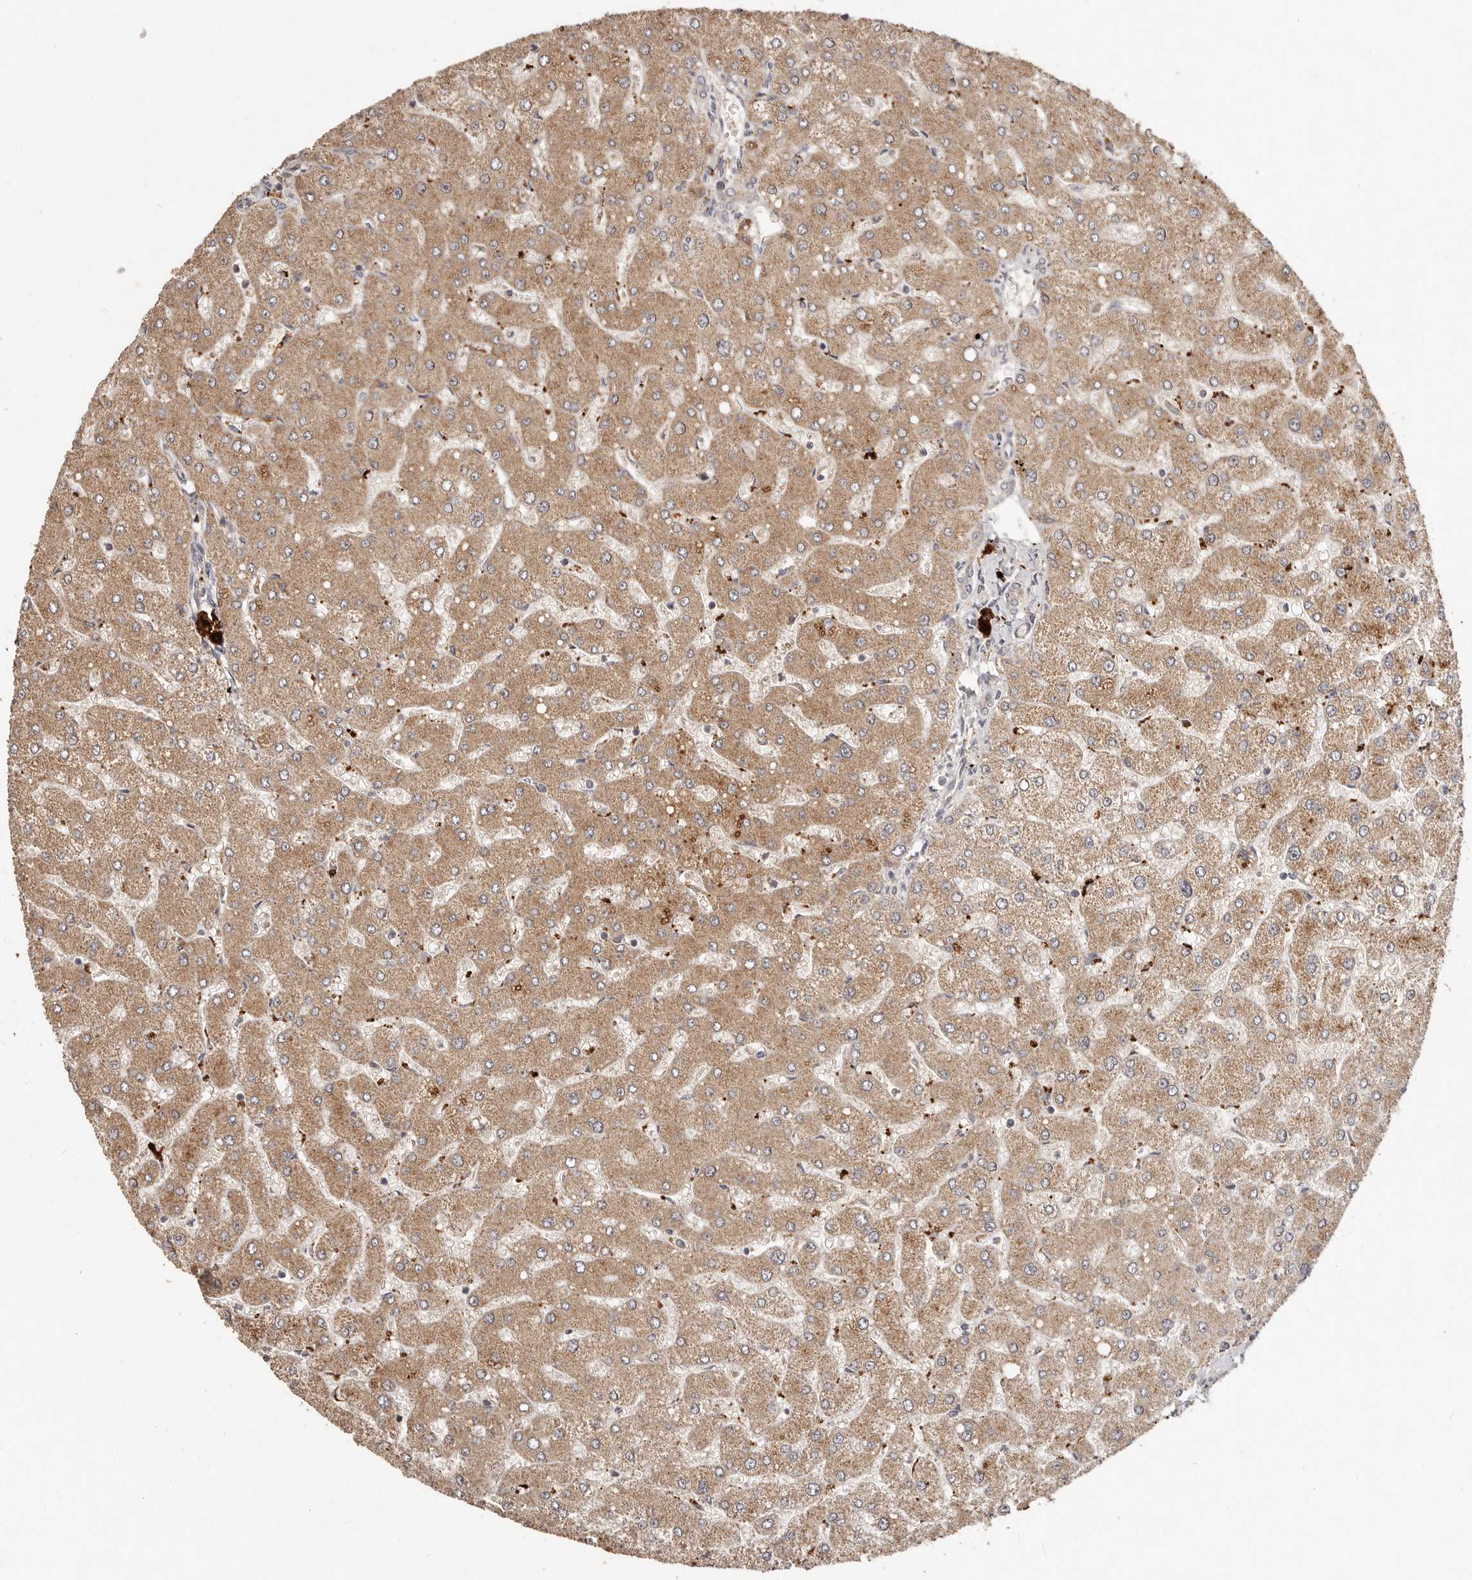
{"staining": {"intensity": "weak", "quantity": "25%-75%", "location": "cytoplasmic/membranous"}, "tissue": "liver", "cell_type": "Cholangiocytes", "image_type": "normal", "snomed": [{"axis": "morphology", "description": "Normal tissue, NOS"}, {"axis": "topography", "description": "Liver"}], "caption": "Protein expression analysis of normal human liver reveals weak cytoplasmic/membranous staining in approximately 25%-75% of cholangiocytes. (brown staining indicates protein expression, while blue staining denotes nuclei).", "gene": "PLOD2", "patient": {"sex": "male", "age": 55}}